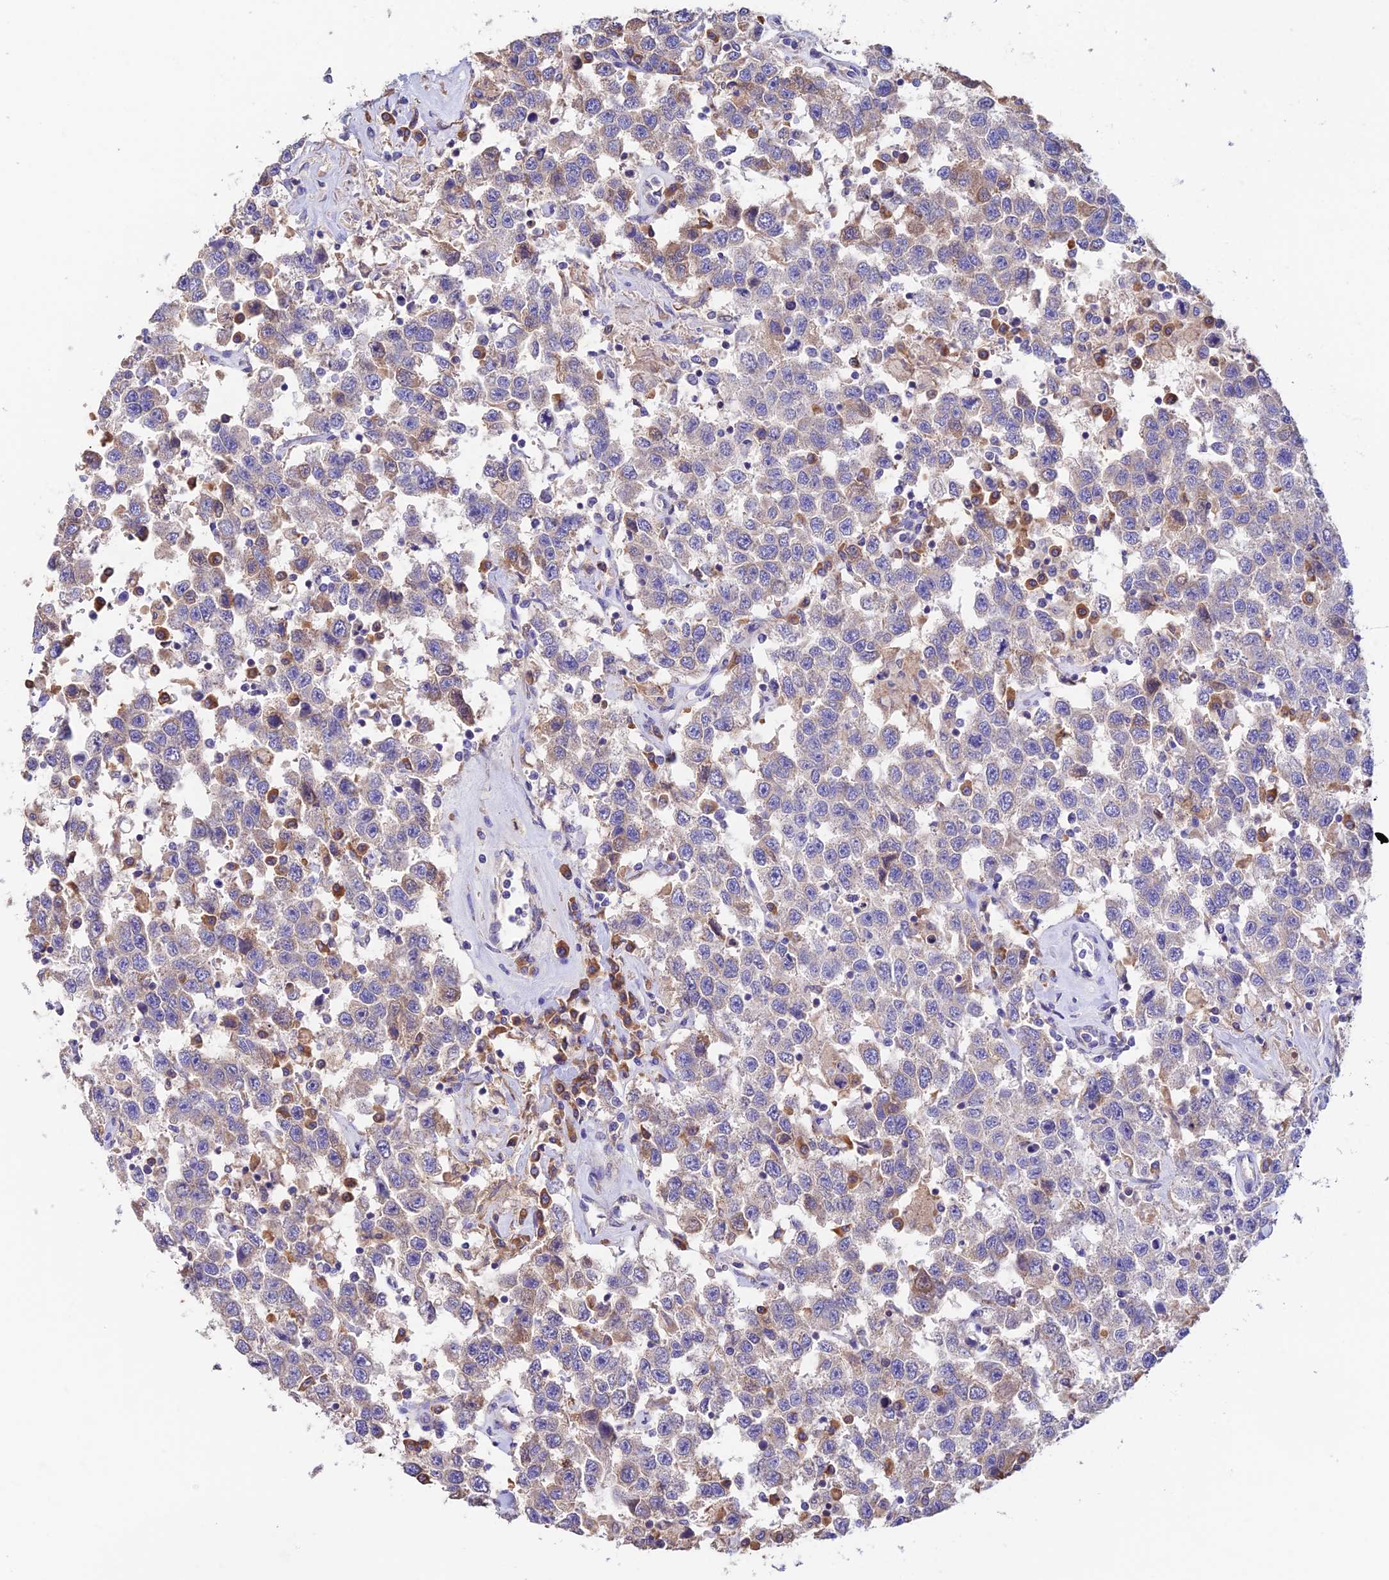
{"staining": {"intensity": "moderate", "quantity": "<25%", "location": "cytoplasmic/membranous"}, "tissue": "testis cancer", "cell_type": "Tumor cells", "image_type": "cancer", "snomed": [{"axis": "morphology", "description": "Seminoma, NOS"}, {"axis": "topography", "description": "Testis"}], "caption": "Tumor cells show low levels of moderate cytoplasmic/membranous positivity in about <25% of cells in testis cancer. Immunohistochemistry (ihc) stains the protein in brown and the nuclei are stained blue.", "gene": "EMC3", "patient": {"sex": "male", "age": 41}}